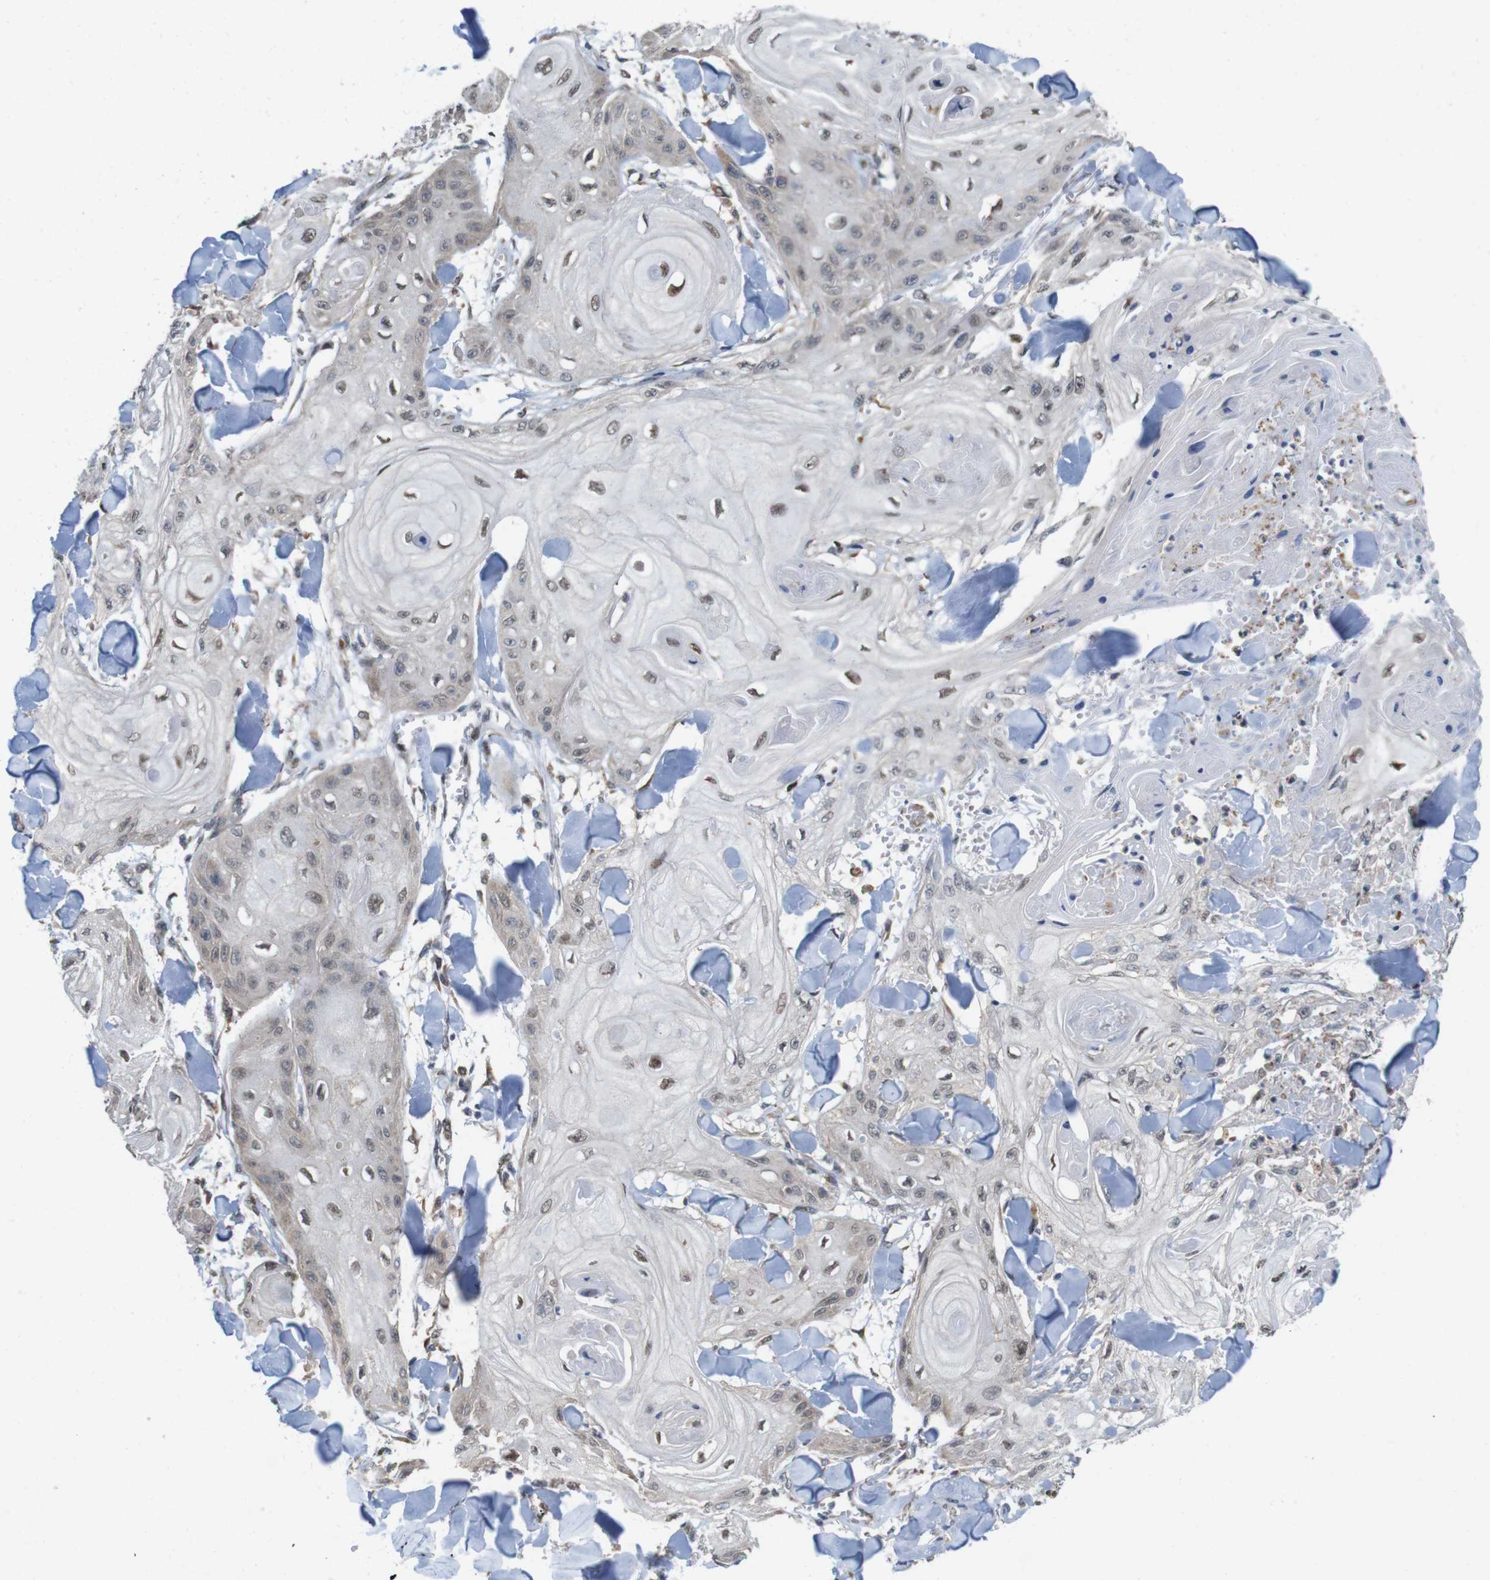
{"staining": {"intensity": "weak", "quantity": ">75%", "location": "cytoplasmic/membranous,nuclear"}, "tissue": "skin cancer", "cell_type": "Tumor cells", "image_type": "cancer", "snomed": [{"axis": "morphology", "description": "Squamous cell carcinoma, NOS"}, {"axis": "topography", "description": "Skin"}], "caption": "High-magnification brightfield microscopy of skin squamous cell carcinoma stained with DAB (3,3'-diaminobenzidine) (brown) and counterstained with hematoxylin (blue). tumor cells exhibit weak cytoplasmic/membranous and nuclear expression is identified in about>75% of cells.", "gene": "PNMA8A", "patient": {"sex": "male", "age": 74}}